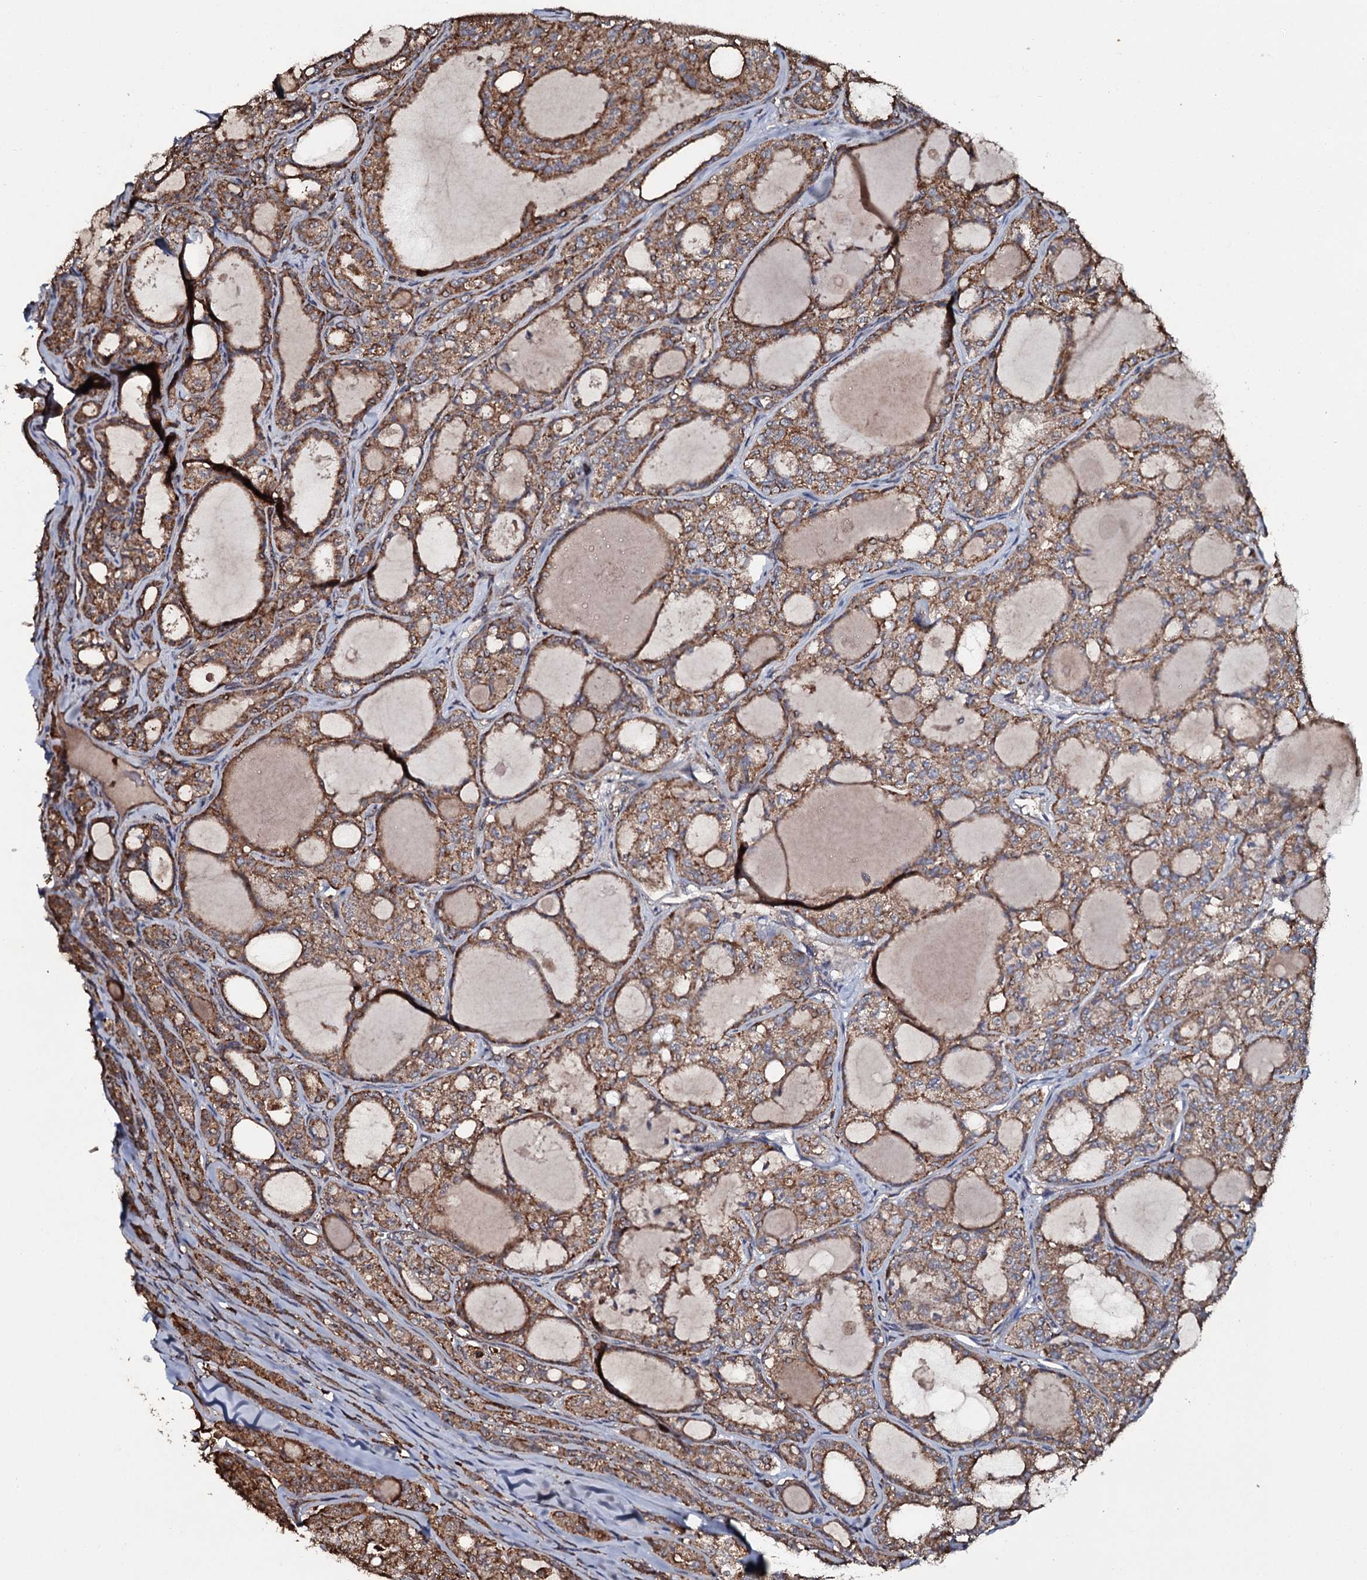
{"staining": {"intensity": "moderate", "quantity": ">75%", "location": "cytoplasmic/membranous"}, "tissue": "thyroid cancer", "cell_type": "Tumor cells", "image_type": "cancer", "snomed": [{"axis": "morphology", "description": "Follicular adenoma carcinoma, NOS"}, {"axis": "topography", "description": "Thyroid gland"}], "caption": "Tumor cells exhibit moderate cytoplasmic/membranous positivity in approximately >75% of cells in follicular adenoma carcinoma (thyroid).", "gene": "VWA8", "patient": {"sex": "male", "age": 75}}